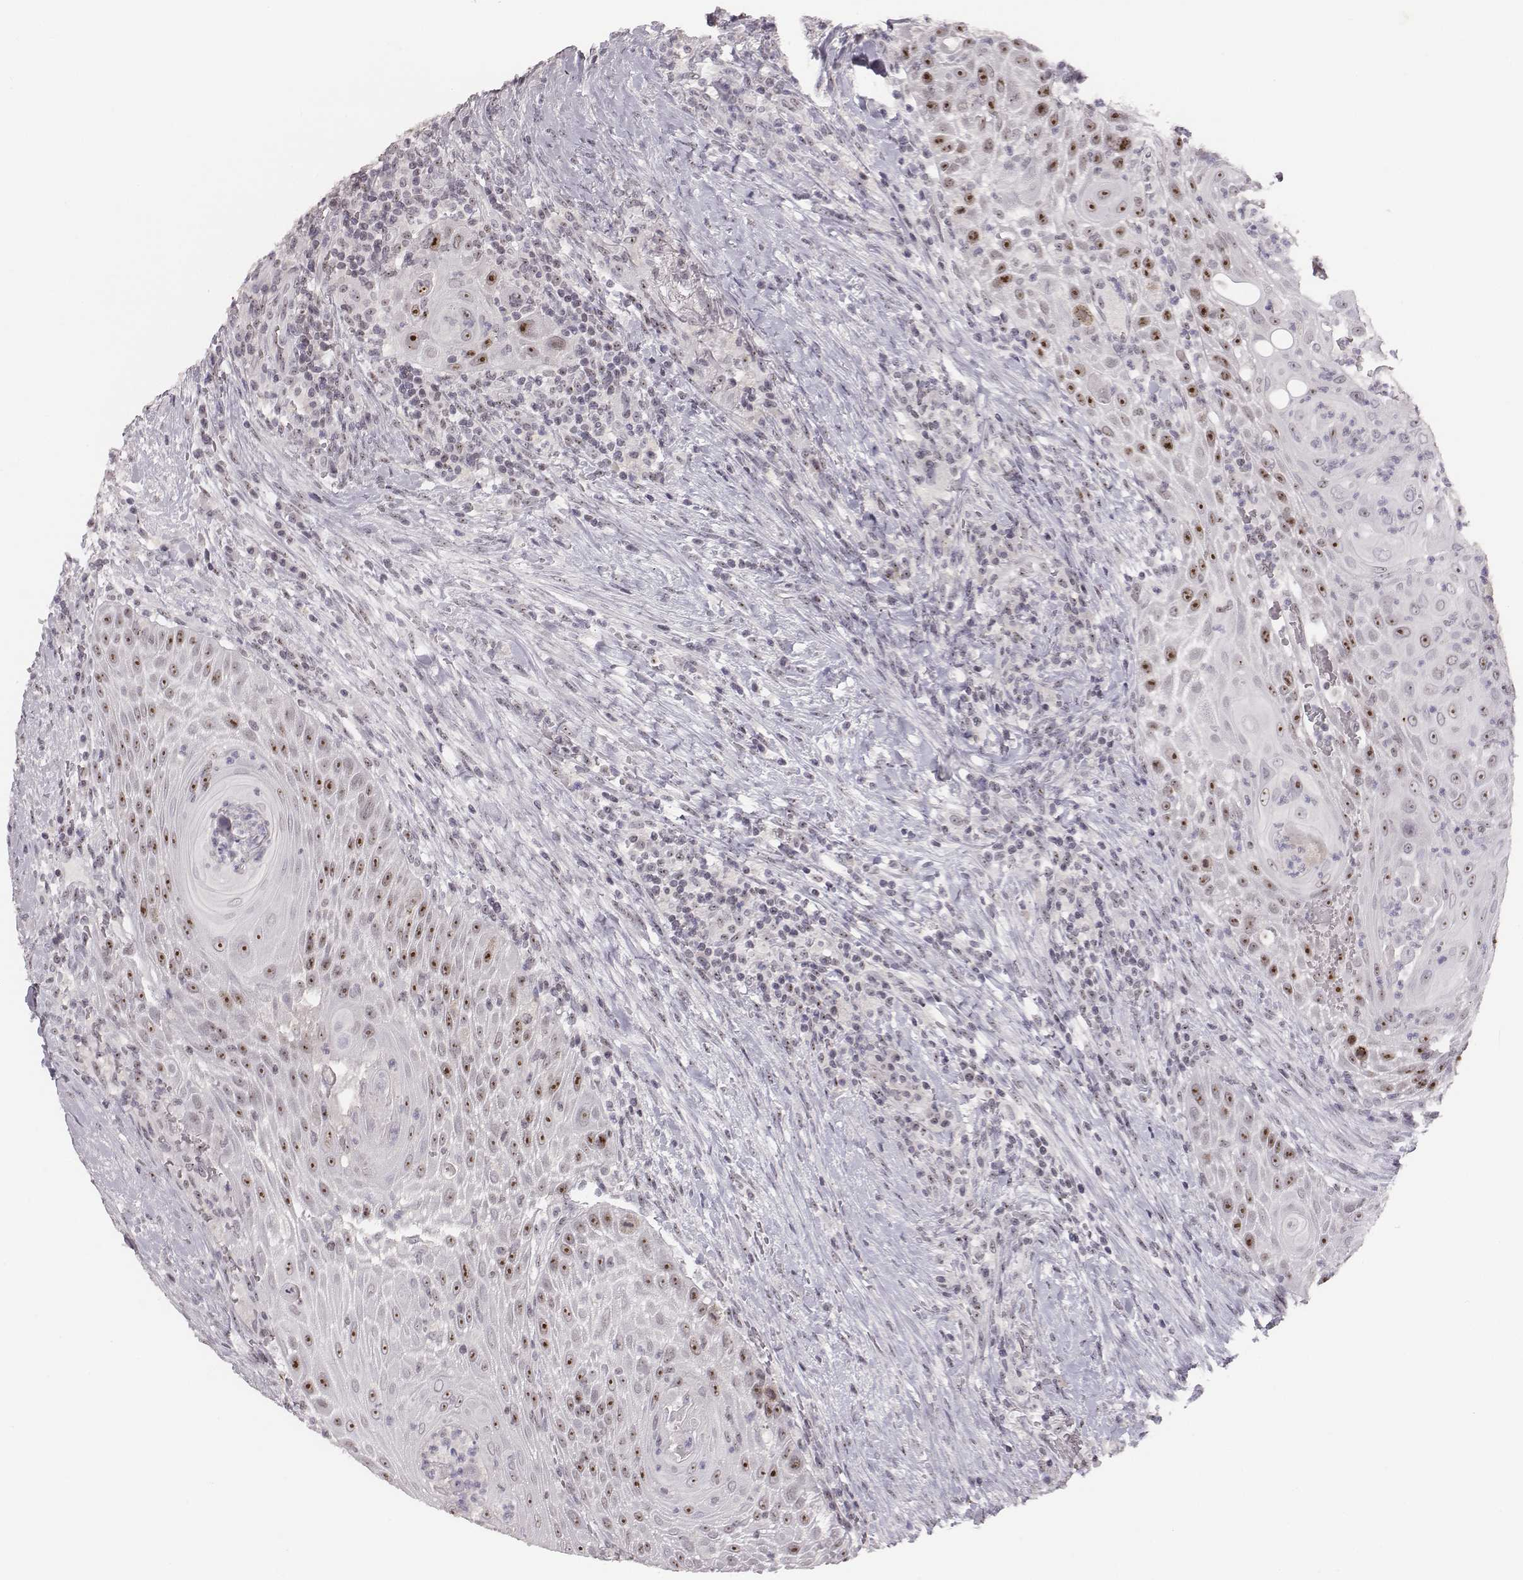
{"staining": {"intensity": "strong", "quantity": "25%-75%", "location": "nuclear"}, "tissue": "head and neck cancer", "cell_type": "Tumor cells", "image_type": "cancer", "snomed": [{"axis": "morphology", "description": "Squamous cell carcinoma, NOS"}, {"axis": "topography", "description": "Head-Neck"}], "caption": "Immunohistochemical staining of head and neck squamous cell carcinoma demonstrates strong nuclear protein staining in about 25%-75% of tumor cells.", "gene": "NIFK", "patient": {"sex": "male", "age": 69}}